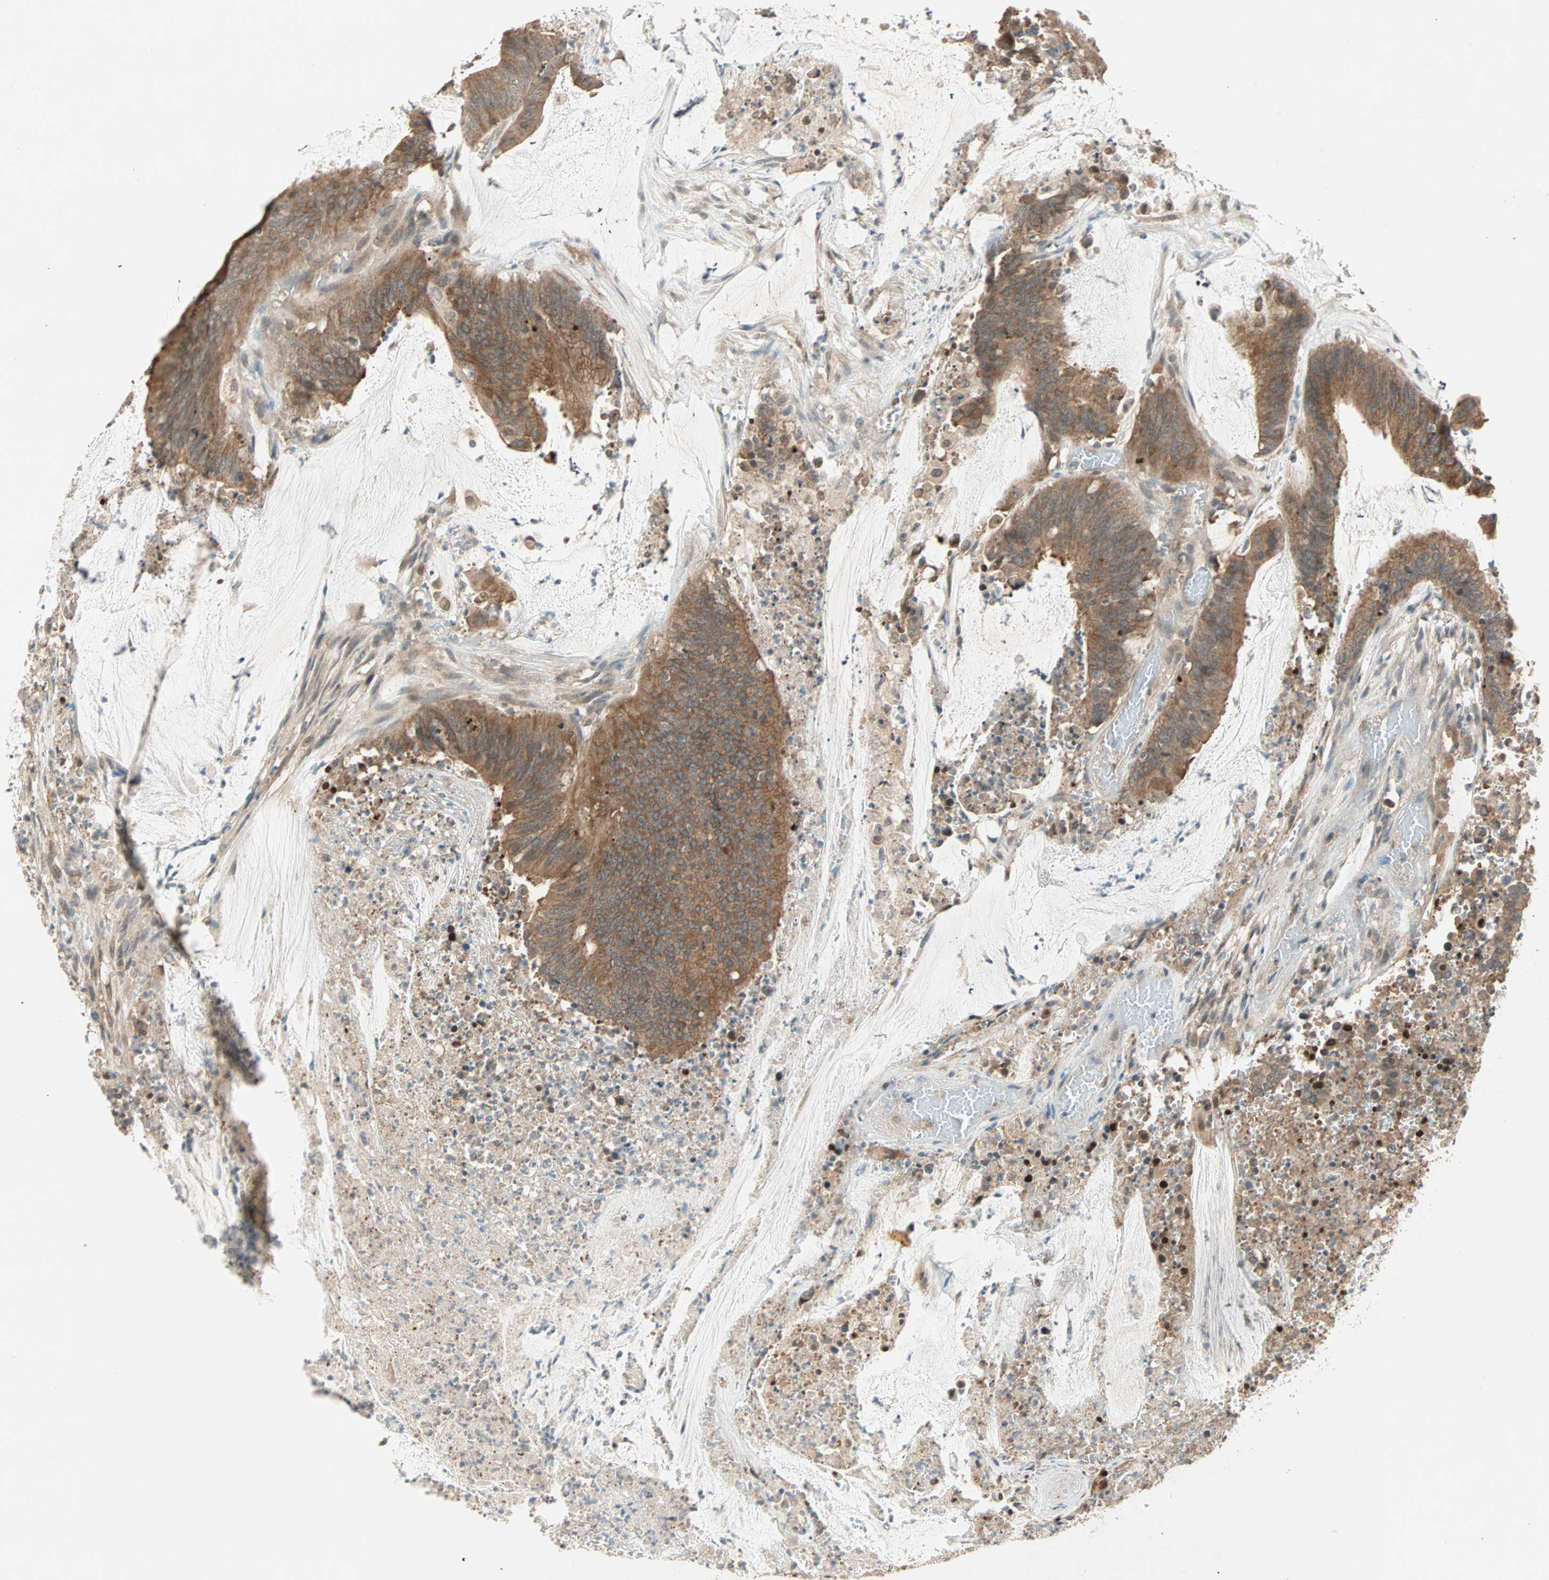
{"staining": {"intensity": "moderate", "quantity": ">75%", "location": "cytoplasmic/membranous"}, "tissue": "colorectal cancer", "cell_type": "Tumor cells", "image_type": "cancer", "snomed": [{"axis": "morphology", "description": "Adenocarcinoma, NOS"}, {"axis": "topography", "description": "Rectum"}], "caption": "Immunohistochemical staining of human colorectal cancer demonstrates moderate cytoplasmic/membranous protein positivity in about >75% of tumor cells.", "gene": "TTF2", "patient": {"sex": "female", "age": 66}}